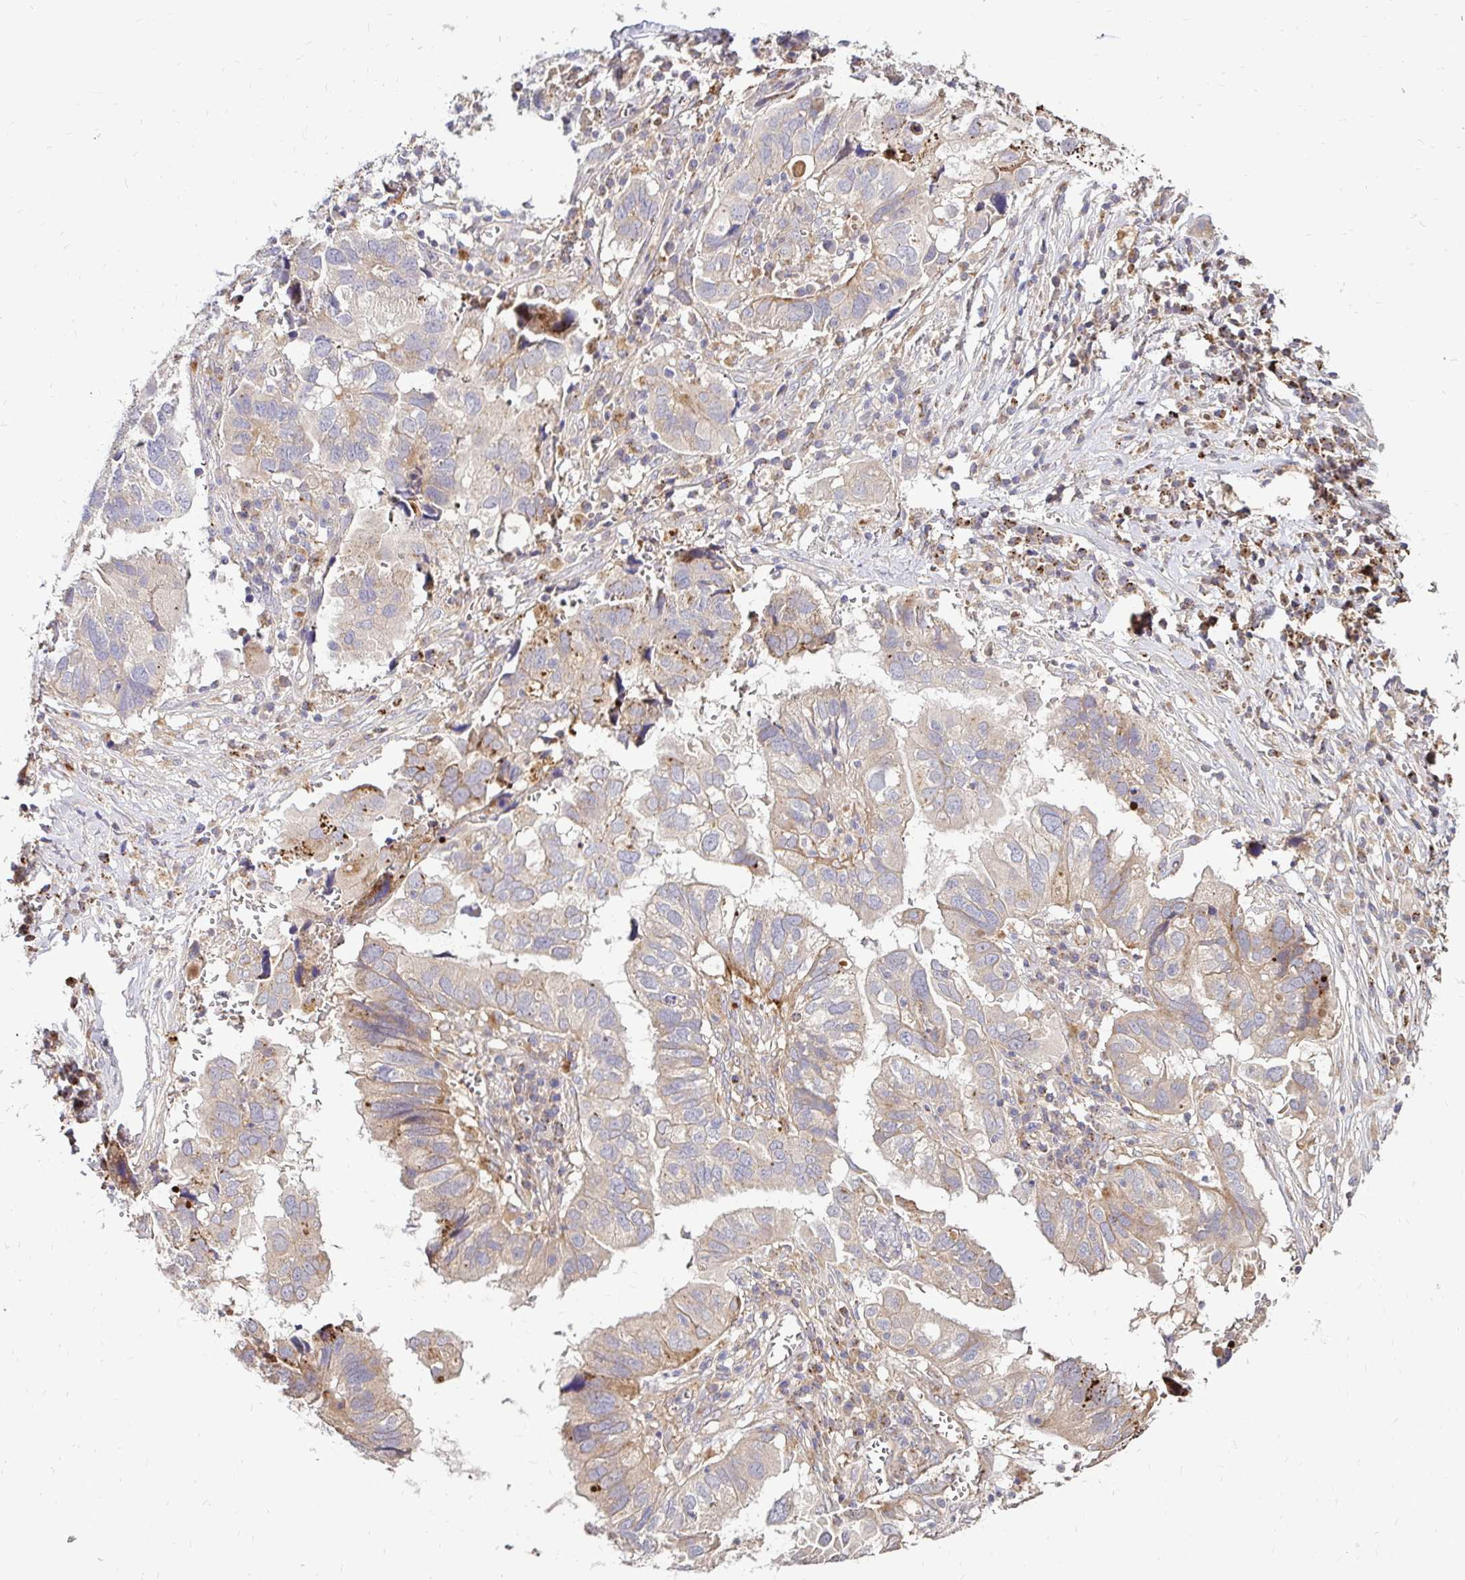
{"staining": {"intensity": "weak", "quantity": "<25%", "location": "cytoplasmic/membranous"}, "tissue": "ovarian cancer", "cell_type": "Tumor cells", "image_type": "cancer", "snomed": [{"axis": "morphology", "description": "Cystadenocarcinoma, serous, NOS"}, {"axis": "topography", "description": "Ovary"}], "caption": "DAB (3,3'-diaminobenzidine) immunohistochemical staining of serous cystadenocarcinoma (ovarian) exhibits no significant positivity in tumor cells. (Stains: DAB (3,3'-diaminobenzidine) IHC with hematoxylin counter stain, Microscopy: brightfield microscopy at high magnification).", "gene": "IDUA", "patient": {"sex": "female", "age": 79}}